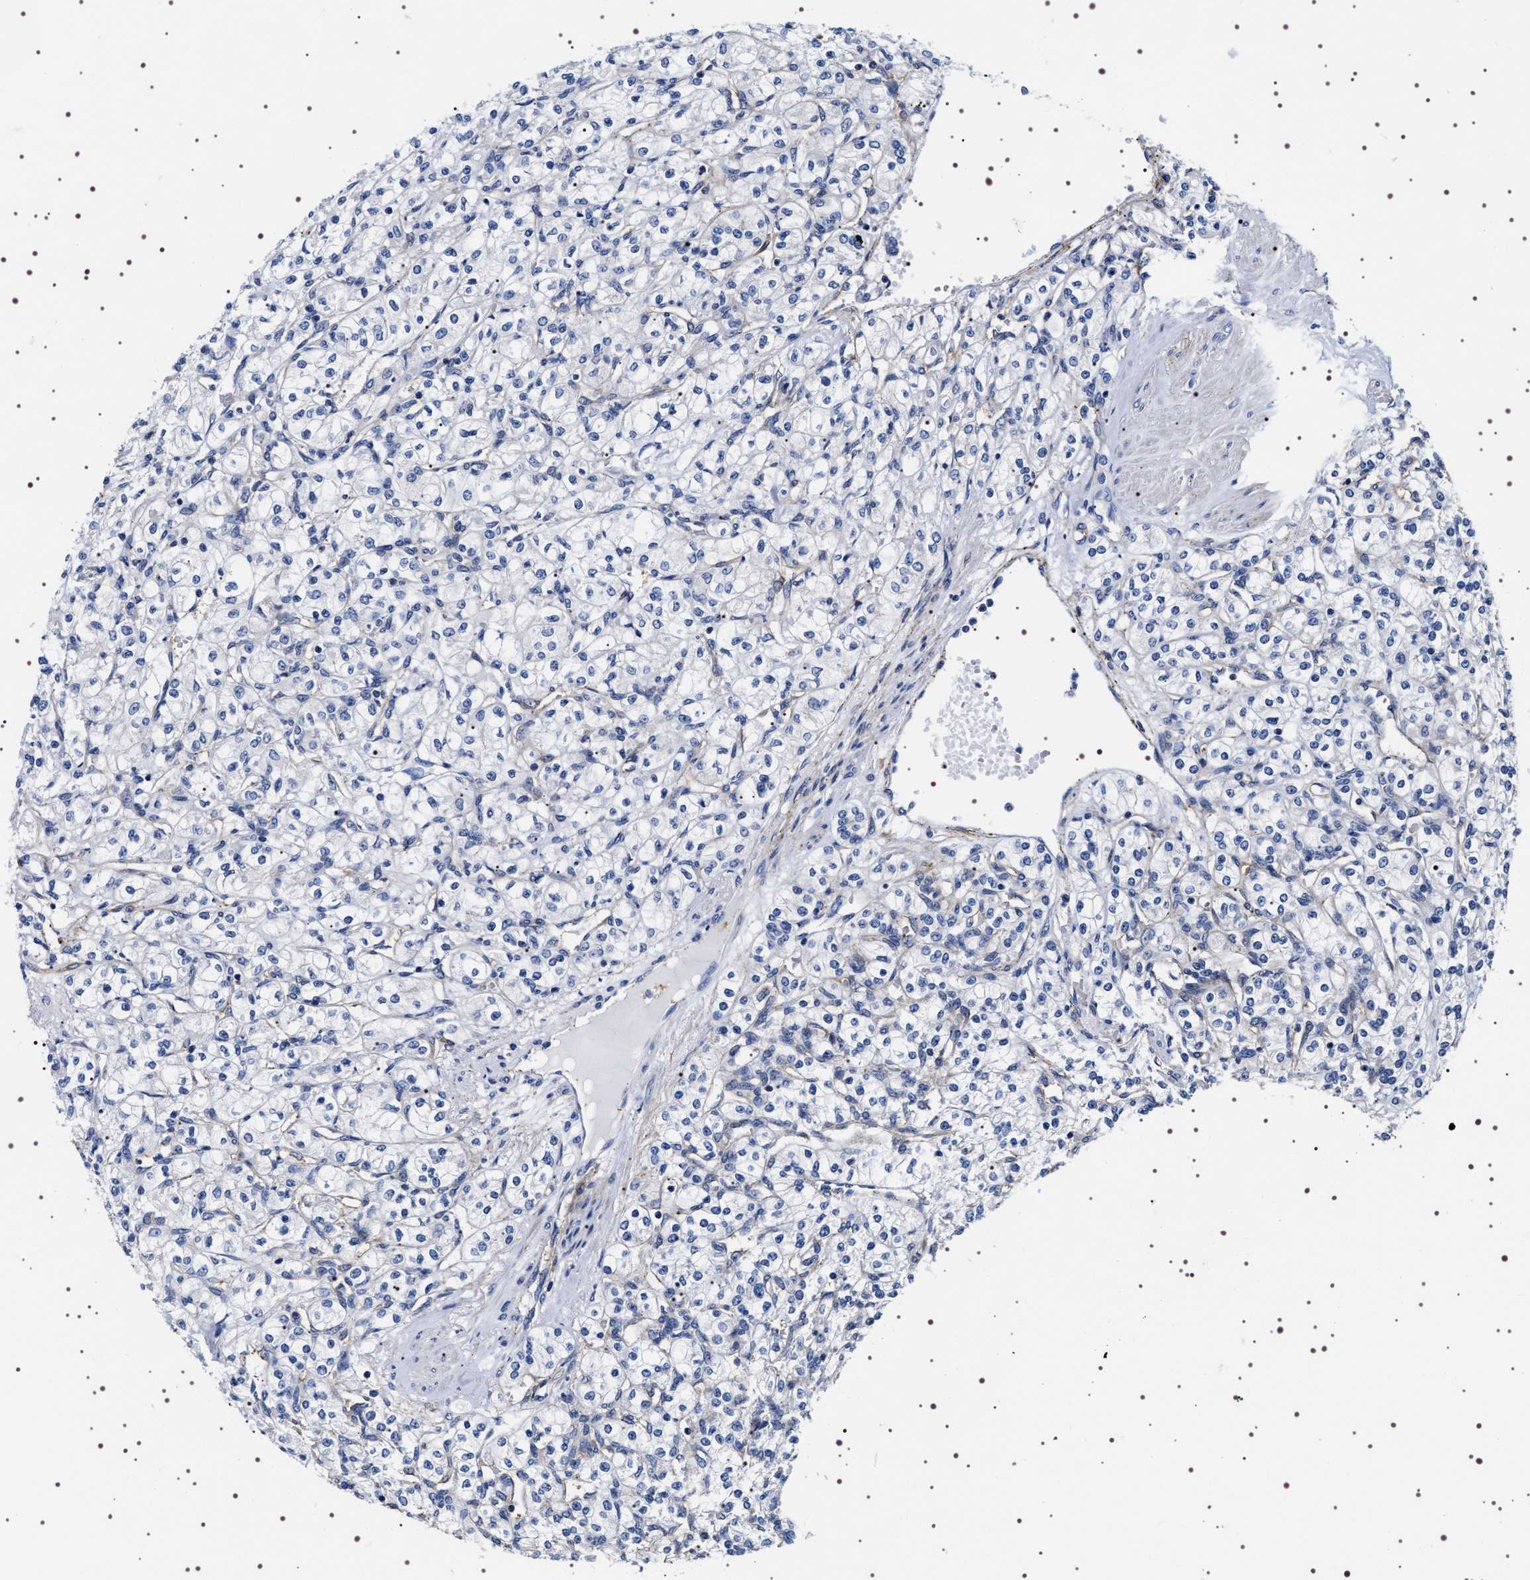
{"staining": {"intensity": "negative", "quantity": "none", "location": "none"}, "tissue": "renal cancer", "cell_type": "Tumor cells", "image_type": "cancer", "snomed": [{"axis": "morphology", "description": "Adenocarcinoma, NOS"}, {"axis": "topography", "description": "Kidney"}], "caption": "DAB immunohistochemical staining of human renal adenocarcinoma reveals no significant staining in tumor cells.", "gene": "SQLE", "patient": {"sex": "male", "age": 77}}